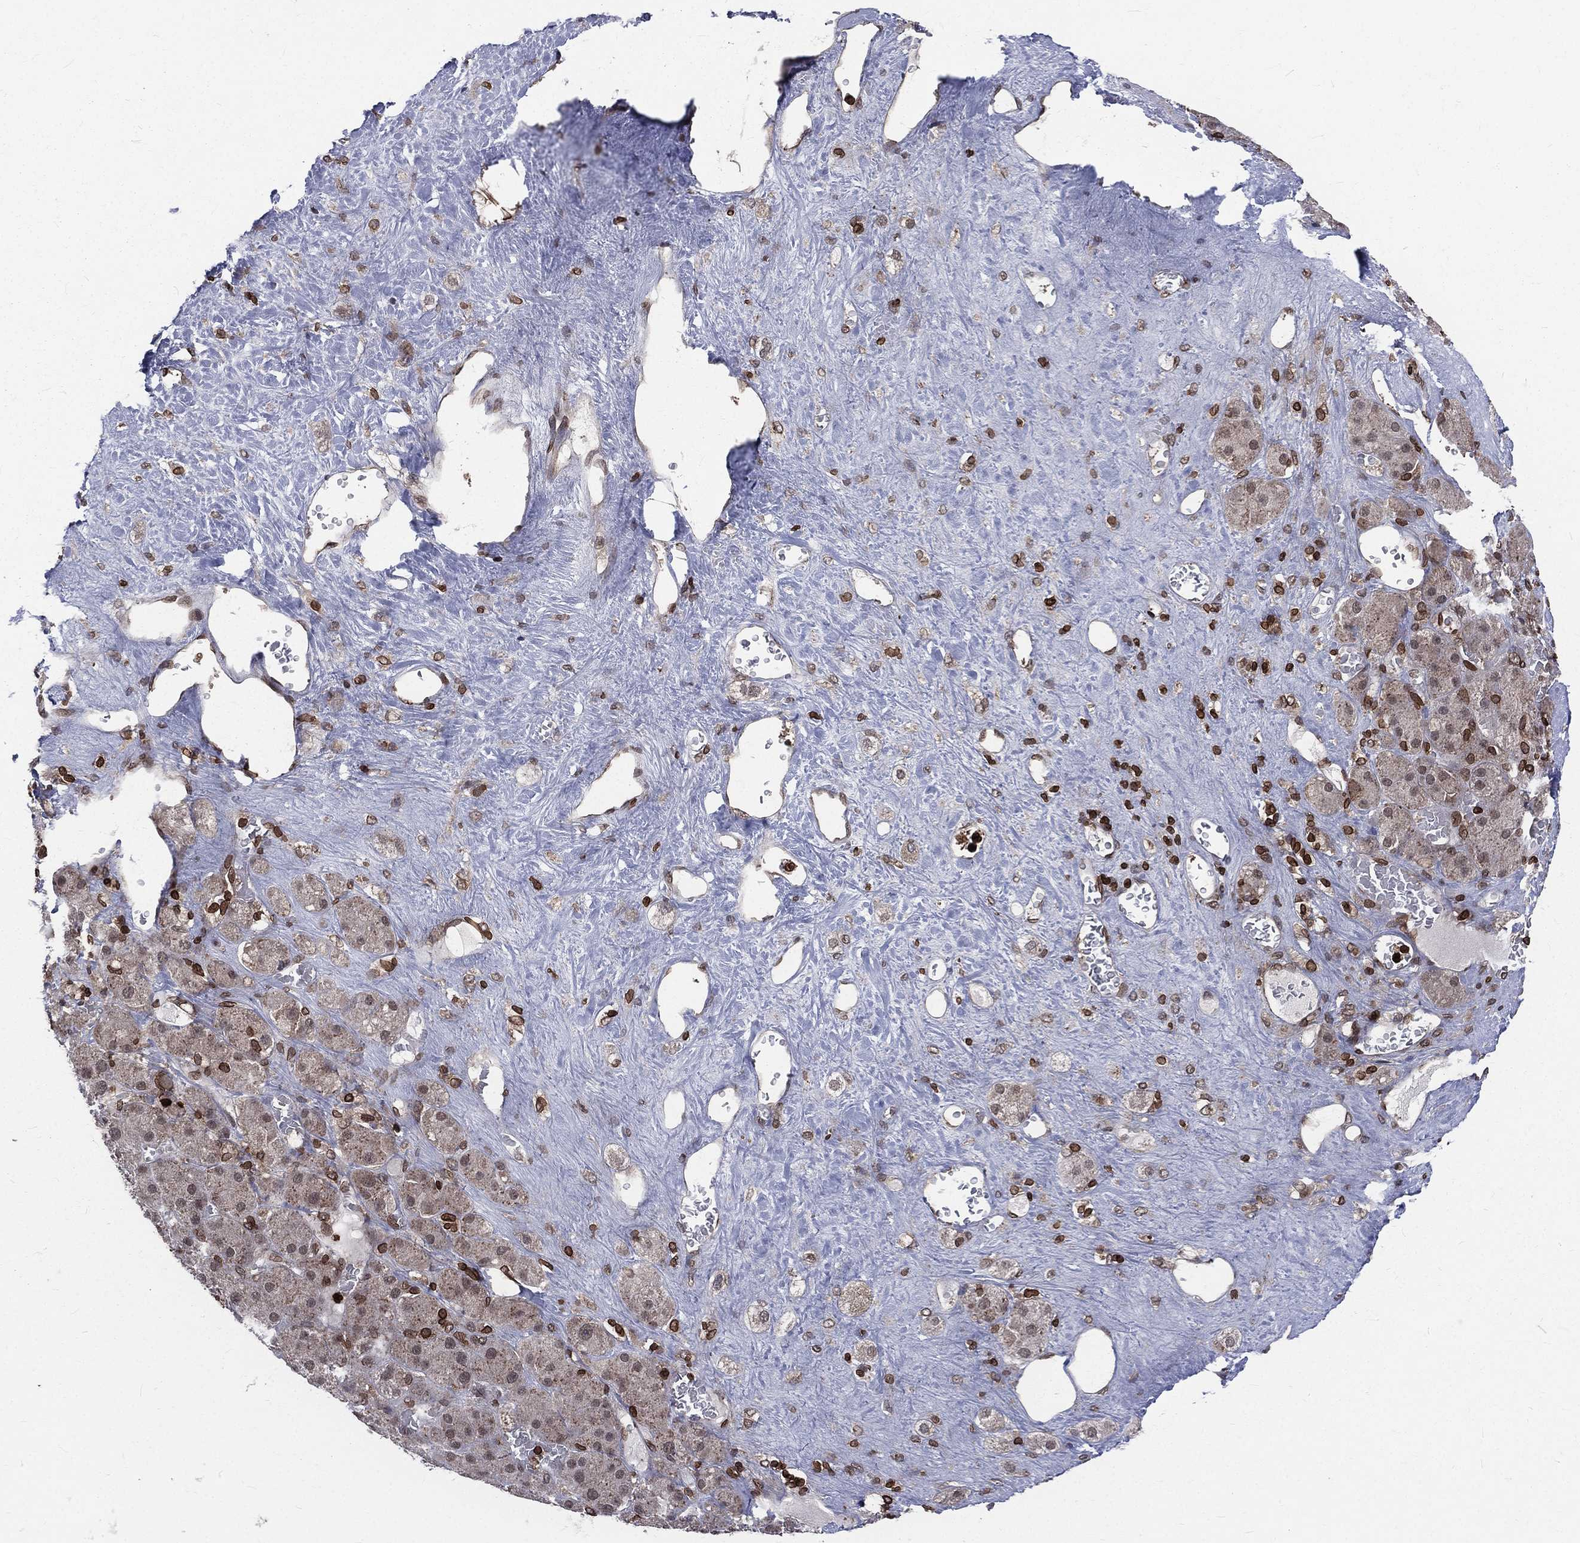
{"staining": {"intensity": "strong", "quantity": "<25%", "location": "cytoplasmic/membranous"}, "tissue": "adrenal gland", "cell_type": "Glandular cells", "image_type": "normal", "snomed": [{"axis": "morphology", "description": "Normal tissue, NOS"}, {"axis": "topography", "description": "Adrenal gland"}], "caption": "Immunohistochemistry image of unremarkable human adrenal gland stained for a protein (brown), which exhibits medium levels of strong cytoplasmic/membranous positivity in about <25% of glandular cells.", "gene": "LBR", "patient": {"sex": "male", "age": 70}}